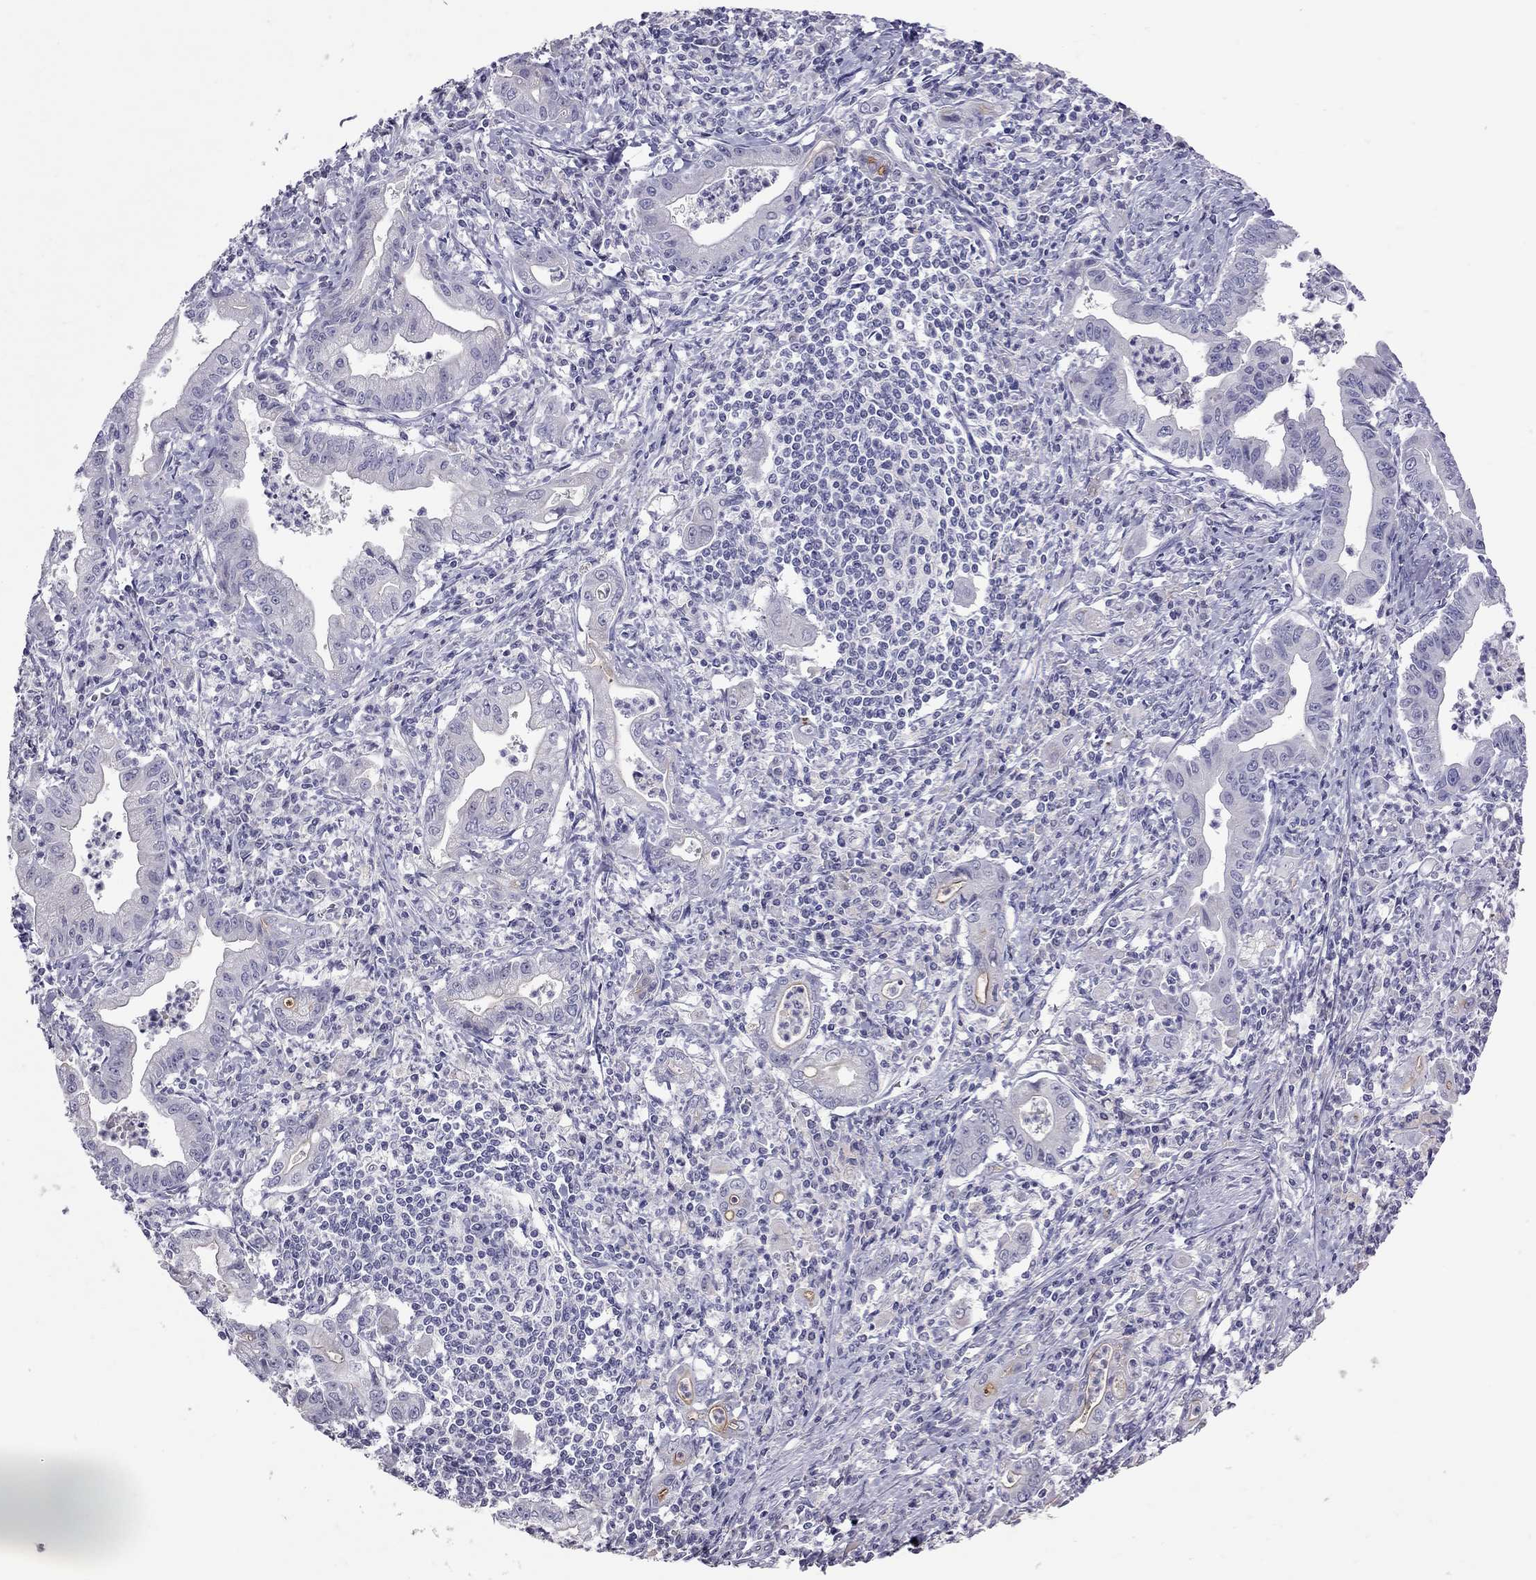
{"staining": {"intensity": "negative", "quantity": "none", "location": "none"}, "tissue": "stomach cancer", "cell_type": "Tumor cells", "image_type": "cancer", "snomed": [{"axis": "morphology", "description": "Adenocarcinoma, NOS"}, {"axis": "topography", "description": "Stomach, upper"}], "caption": "Immunohistochemical staining of adenocarcinoma (stomach) reveals no significant positivity in tumor cells.", "gene": "MUC16", "patient": {"sex": "female", "age": 79}}